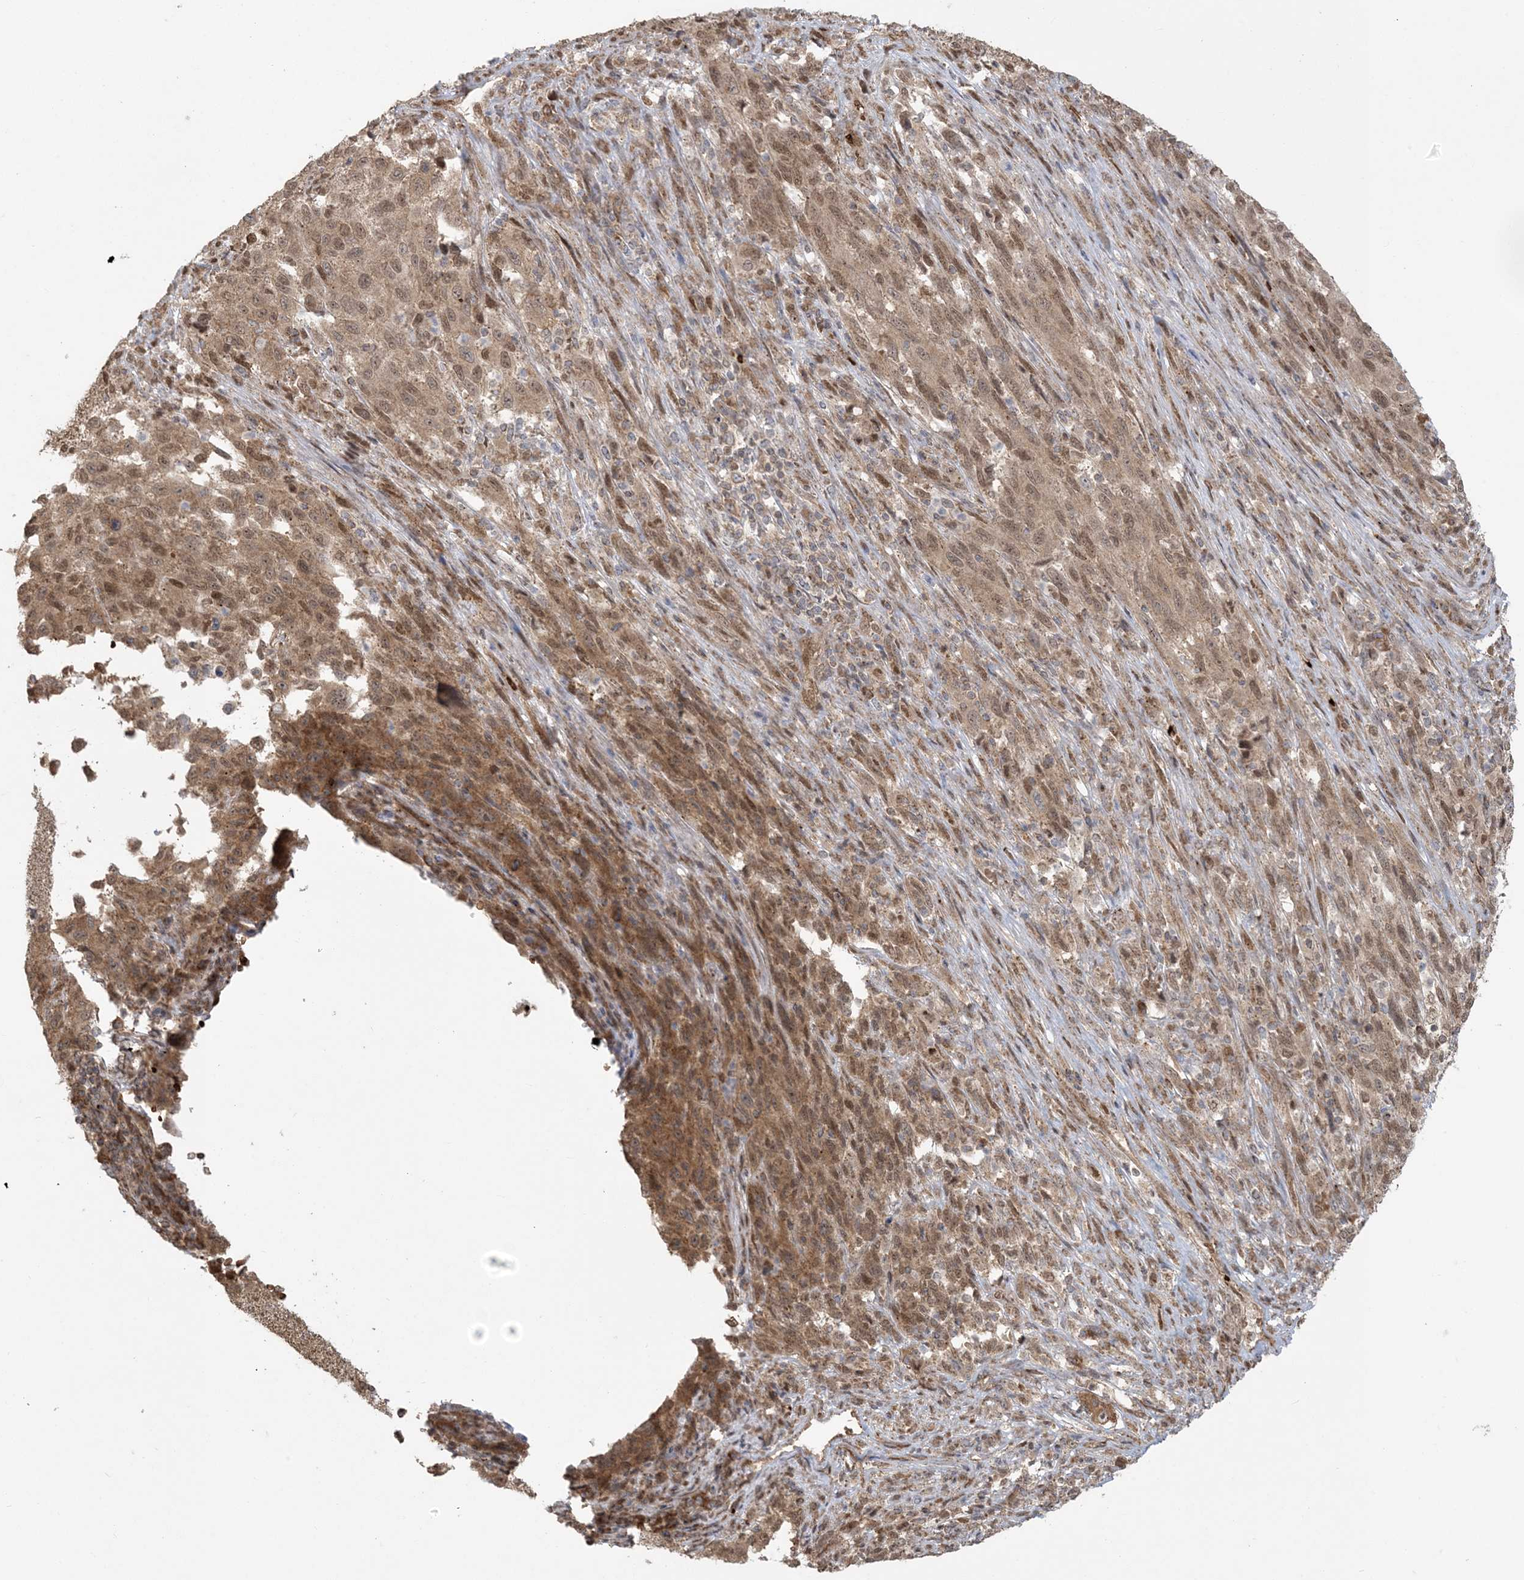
{"staining": {"intensity": "weak", "quantity": ">75%", "location": "cytoplasmic/membranous"}, "tissue": "melanoma", "cell_type": "Tumor cells", "image_type": "cancer", "snomed": [{"axis": "morphology", "description": "Malignant melanoma, Metastatic site"}, {"axis": "topography", "description": "Lymph node"}], "caption": "The histopathology image reveals immunohistochemical staining of malignant melanoma (metastatic site). There is weak cytoplasmic/membranous positivity is appreciated in about >75% of tumor cells.", "gene": "ABCF3", "patient": {"sex": "male", "age": 61}}